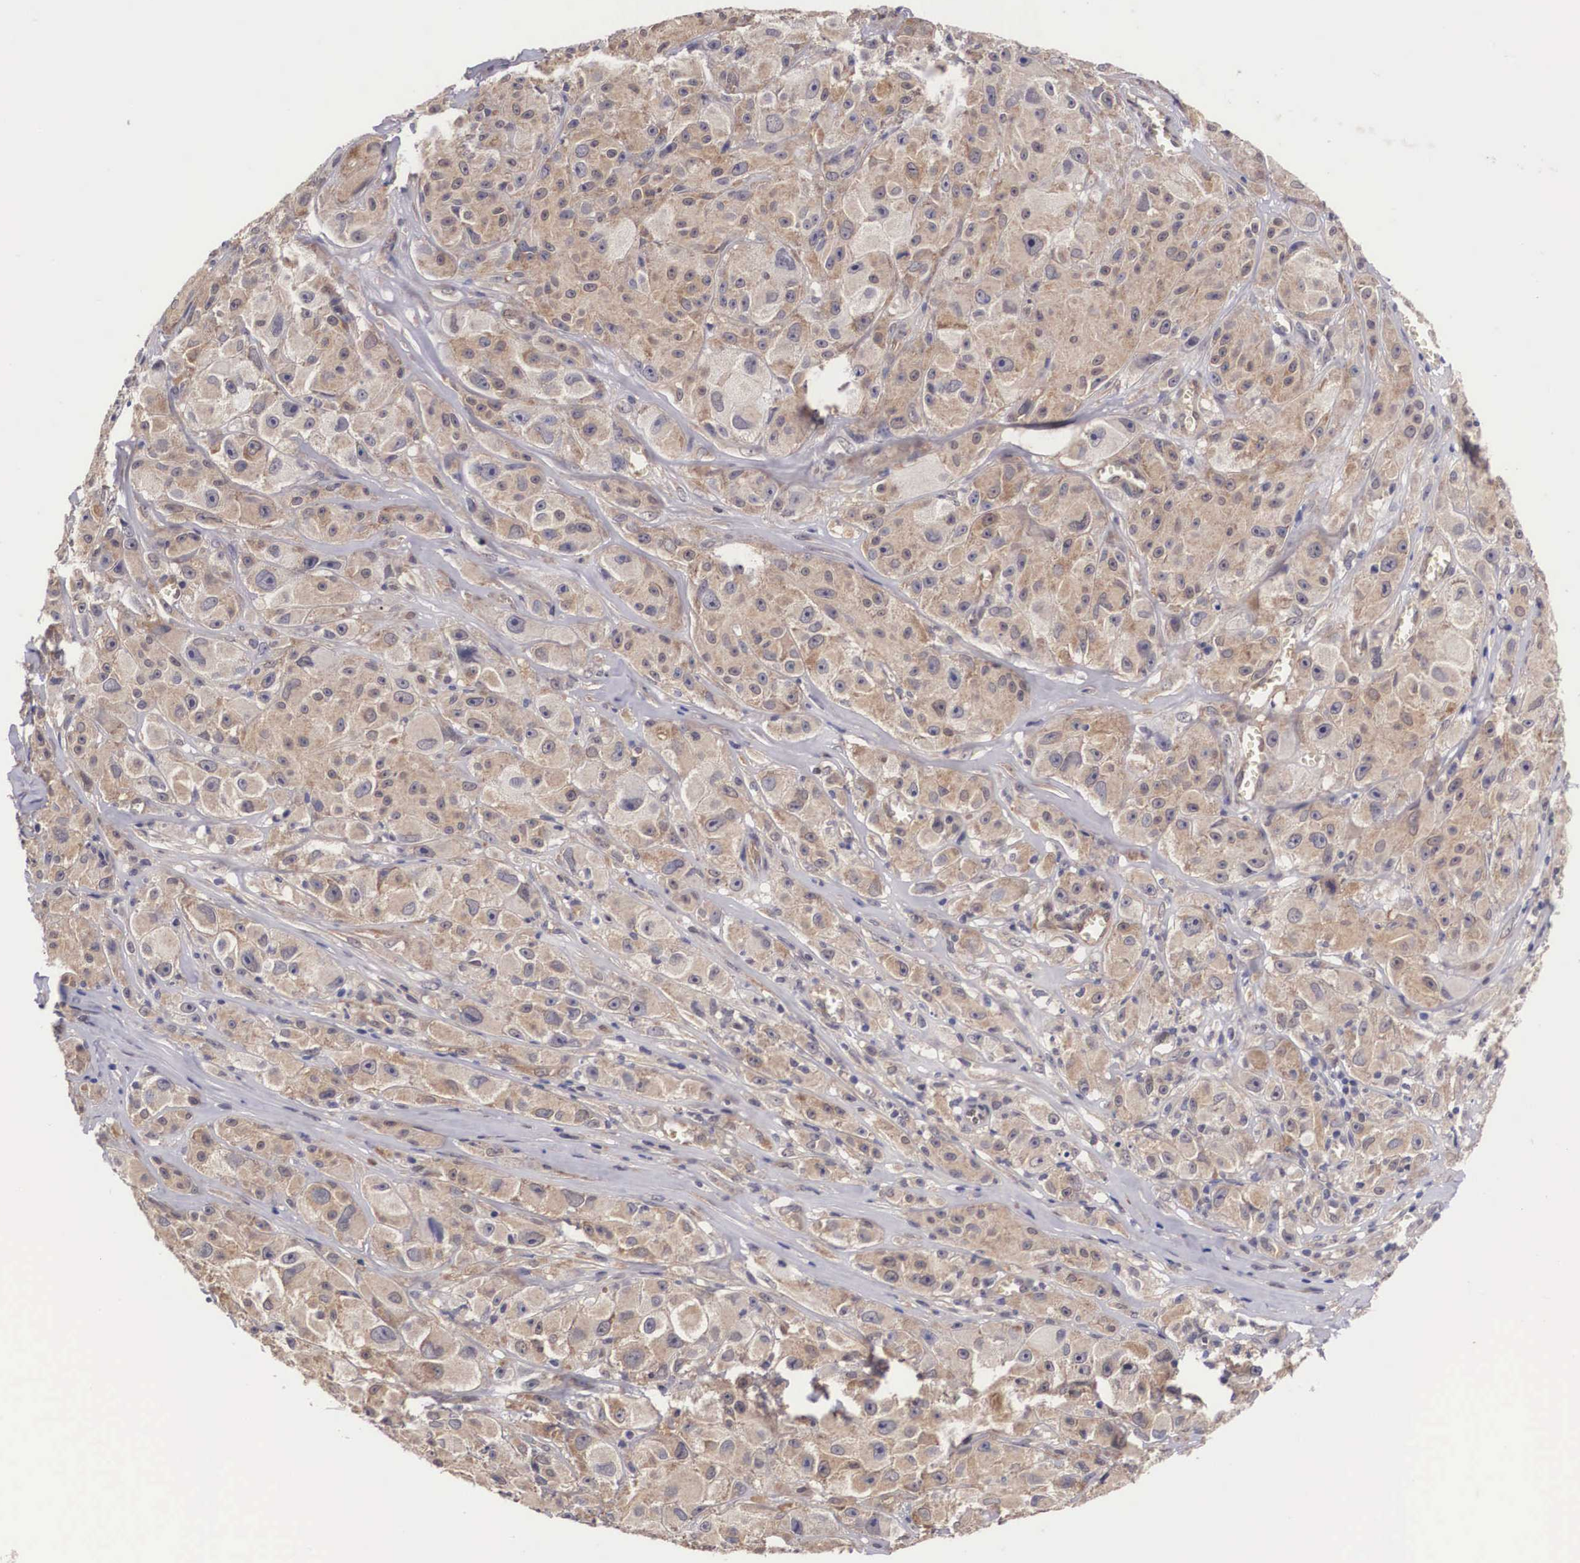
{"staining": {"intensity": "moderate", "quantity": "25%-75%", "location": "cytoplasmic/membranous"}, "tissue": "melanoma", "cell_type": "Tumor cells", "image_type": "cancer", "snomed": [{"axis": "morphology", "description": "Malignant melanoma, NOS"}, {"axis": "topography", "description": "Skin"}], "caption": "DAB immunohistochemical staining of human malignant melanoma demonstrates moderate cytoplasmic/membranous protein positivity in approximately 25%-75% of tumor cells.", "gene": "OTX2", "patient": {"sex": "male", "age": 56}}